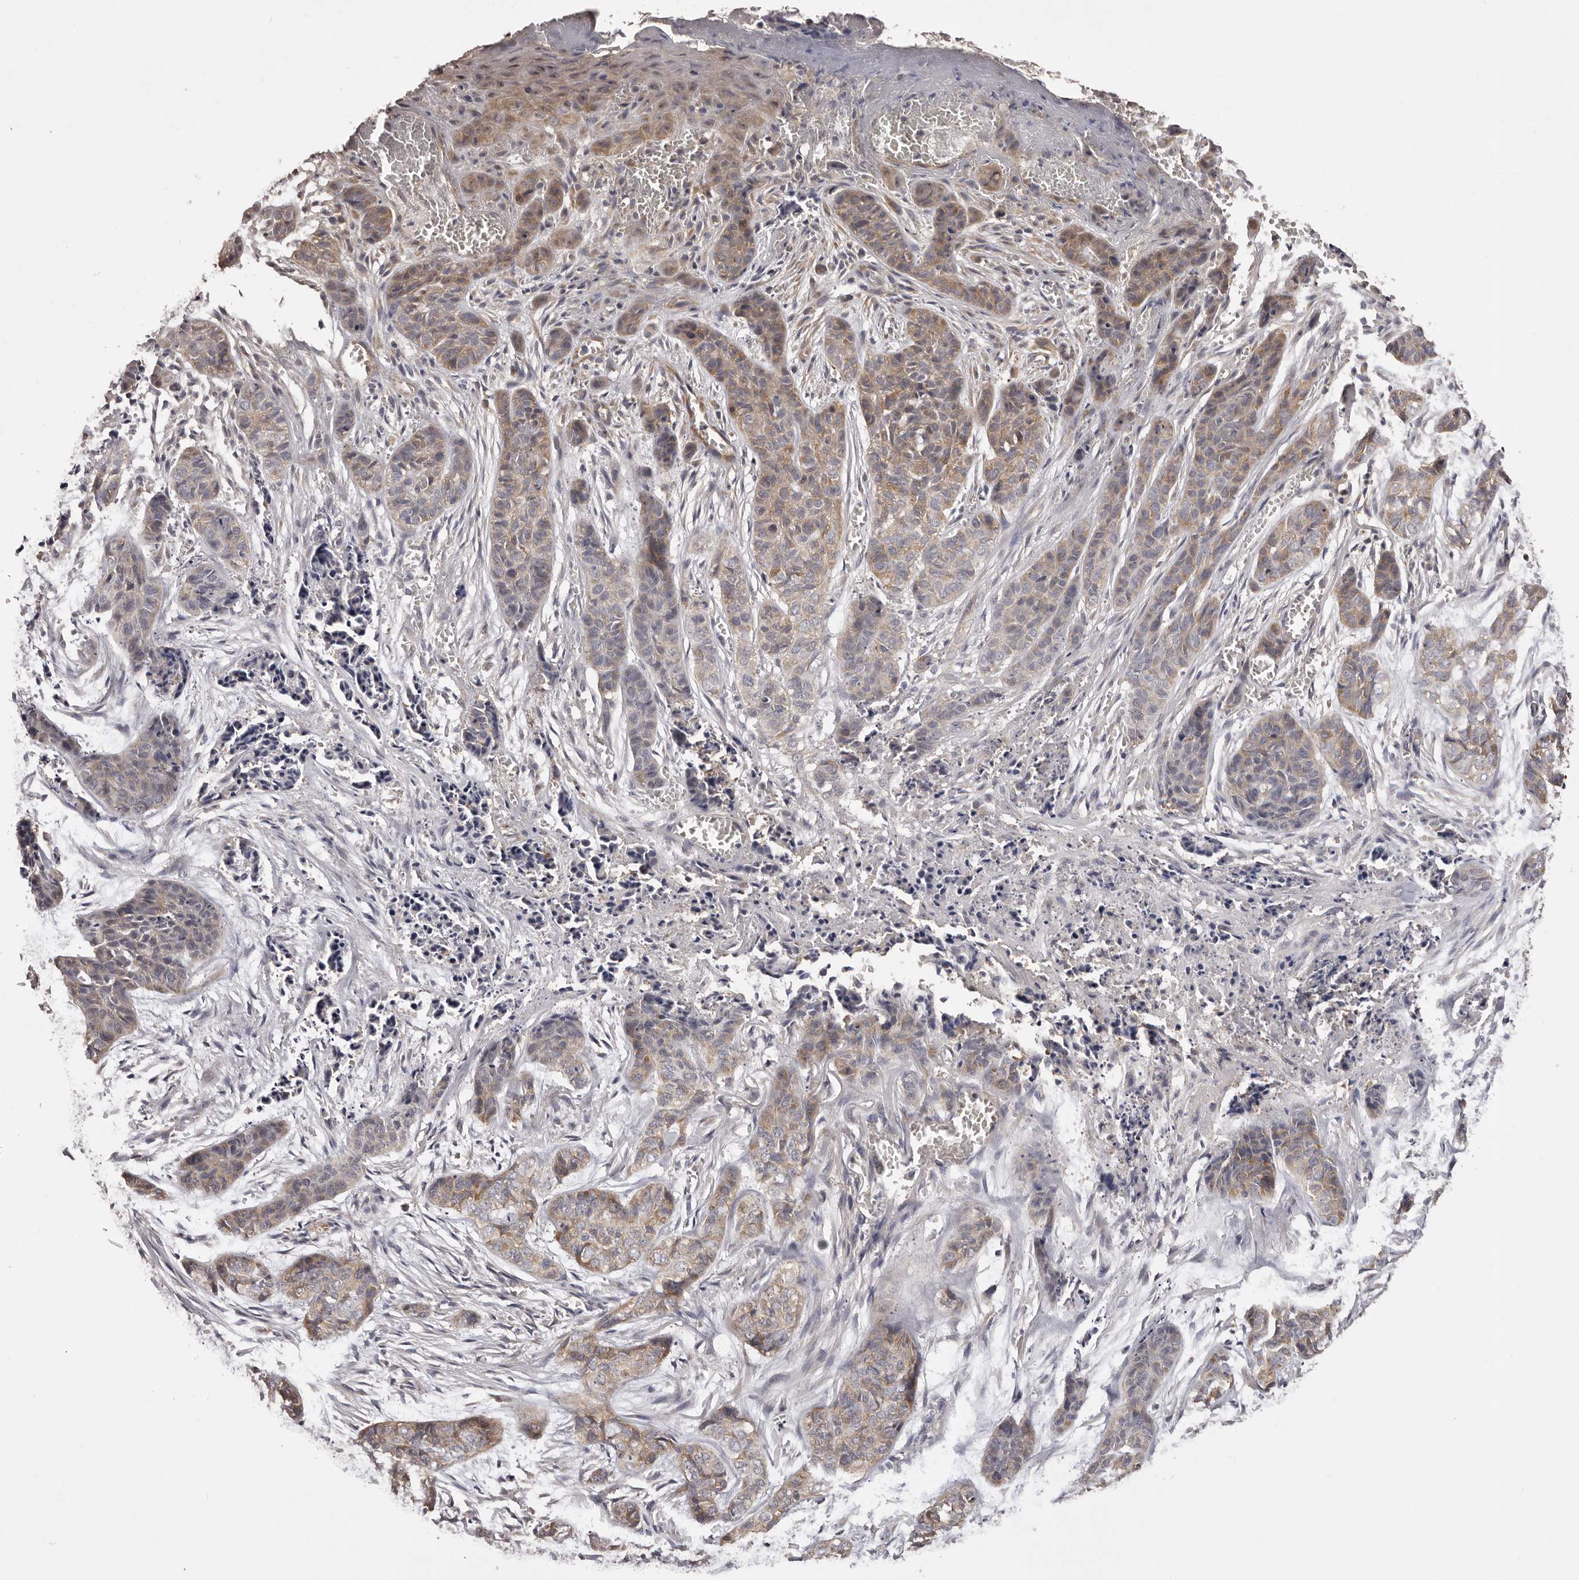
{"staining": {"intensity": "moderate", "quantity": ">75%", "location": "cytoplasmic/membranous"}, "tissue": "skin cancer", "cell_type": "Tumor cells", "image_type": "cancer", "snomed": [{"axis": "morphology", "description": "Basal cell carcinoma"}, {"axis": "topography", "description": "Skin"}], "caption": "Skin basal cell carcinoma was stained to show a protein in brown. There is medium levels of moderate cytoplasmic/membranous expression in about >75% of tumor cells. (DAB IHC, brown staining for protein, blue staining for nuclei).", "gene": "LTV1", "patient": {"sex": "female", "age": 64}}